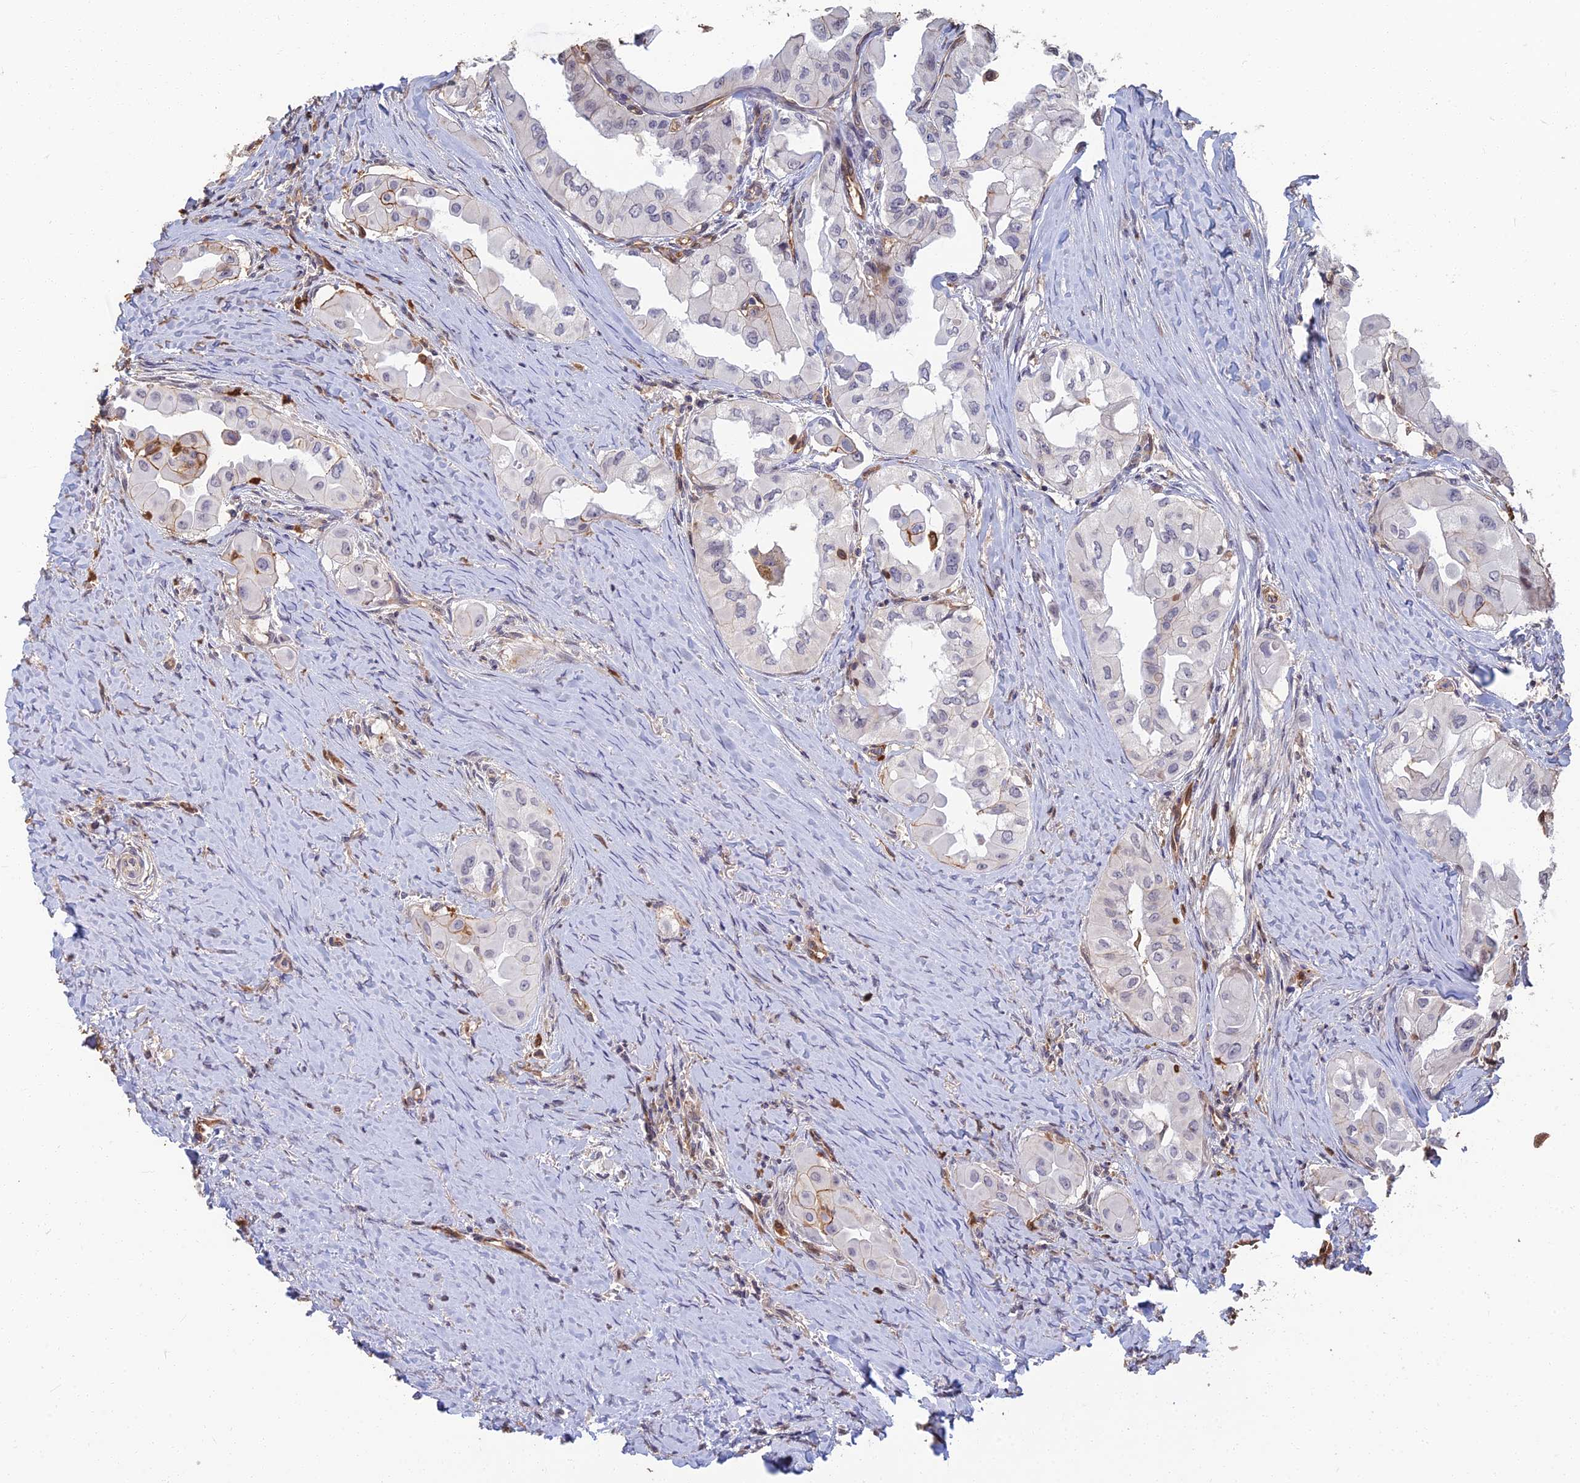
{"staining": {"intensity": "negative", "quantity": "none", "location": "none"}, "tissue": "thyroid cancer", "cell_type": "Tumor cells", "image_type": "cancer", "snomed": [{"axis": "morphology", "description": "Papillary adenocarcinoma, NOS"}, {"axis": "topography", "description": "Thyroid gland"}], "caption": "Immunohistochemical staining of thyroid cancer (papillary adenocarcinoma) exhibits no significant expression in tumor cells. (DAB (3,3'-diaminobenzidine) immunohistochemistry (IHC) with hematoxylin counter stain).", "gene": "LRRN3", "patient": {"sex": "female", "age": 59}}